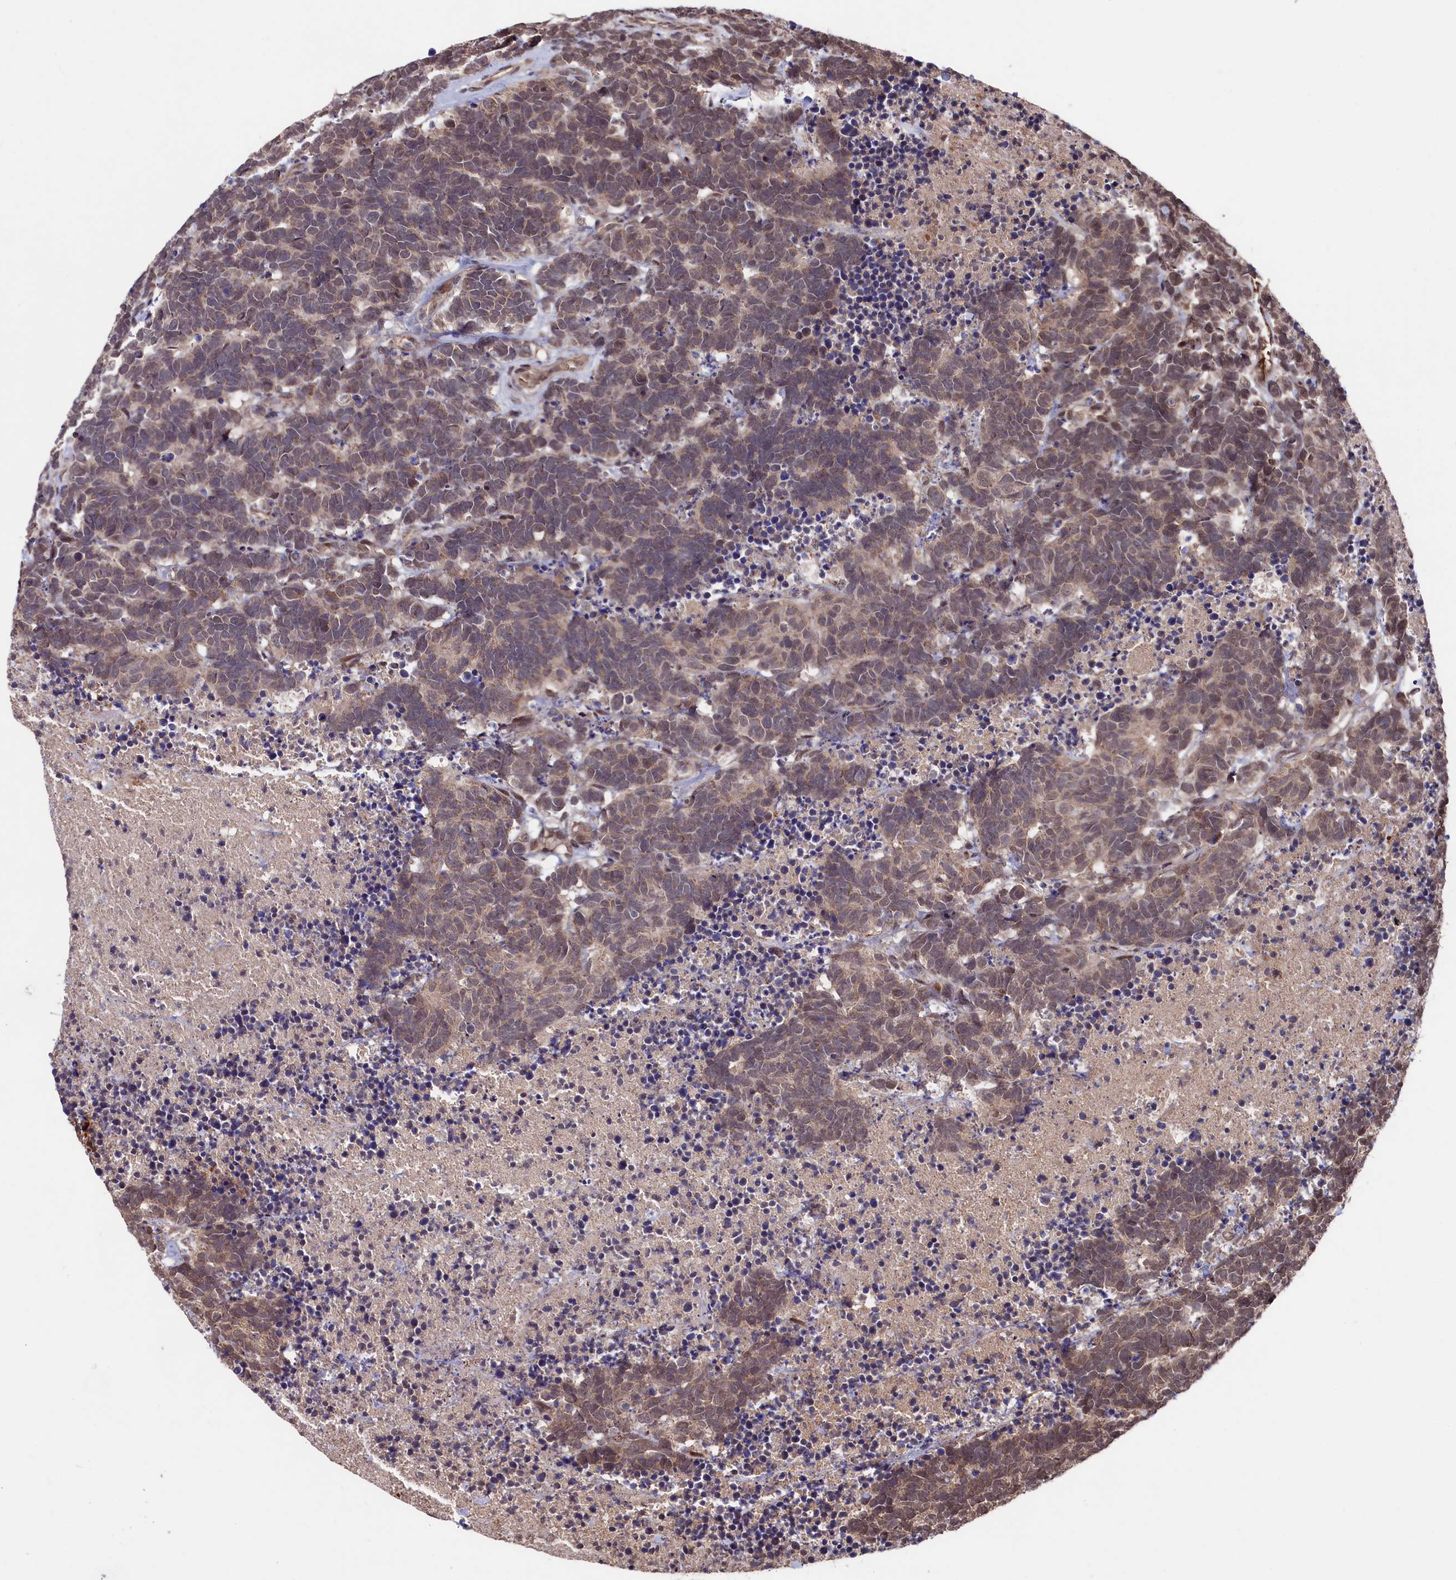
{"staining": {"intensity": "weak", "quantity": ">75%", "location": "cytoplasmic/membranous"}, "tissue": "carcinoid", "cell_type": "Tumor cells", "image_type": "cancer", "snomed": [{"axis": "morphology", "description": "Carcinoma, NOS"}, {"axis": "morphology", "description": "Carcinoid, malignant, NOS"}, {"axis": "topography", "description": "Urinary bladder"}], "caption": "A brown stain highlights weak cytoplasmic/membranous expression of a protein in human carcinoma tumor cells.", "gene": "CLPX", "patient": {"sex": "male", "age": 57}}